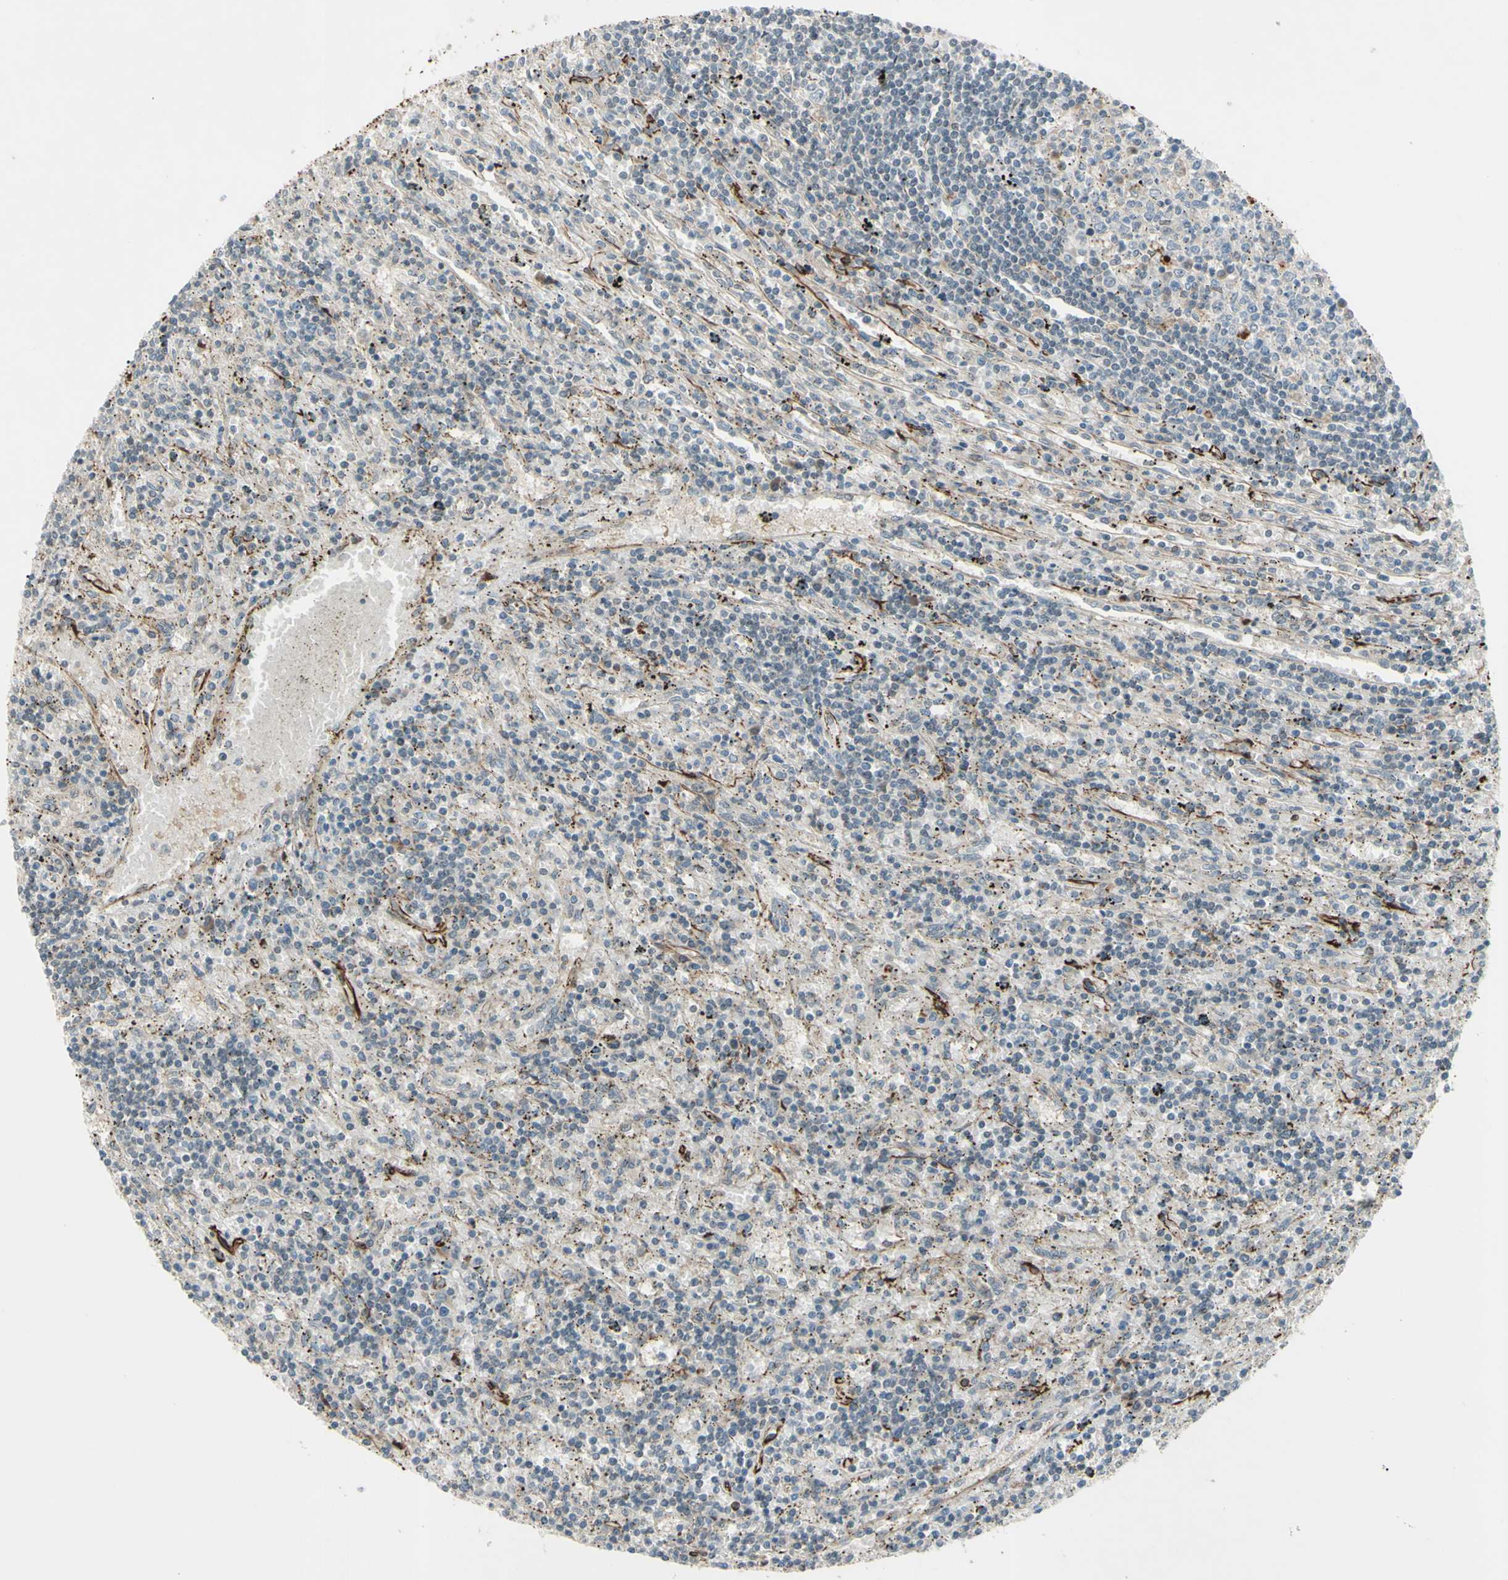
{"staining": {"intensity": "negative", "quantity": "none", "location": "none"}, "tissue": "lymphoma", "cell_type": "Tumor cells", "image_type": "cancer", "snomed": [{"axis": "morphology", "description": "Malignant lymphoma, non-Hodgkin's type, Low grade"}, {"axis": "topography", "description": "Spleen"}], "caption": "A micrograph of human malignant lymphoma, non-Hodgkin's type (low-grade) is negative for staining in tumor cells.", "gene": "FGFR2", "patient": {"sex": "male", "age": 76}}